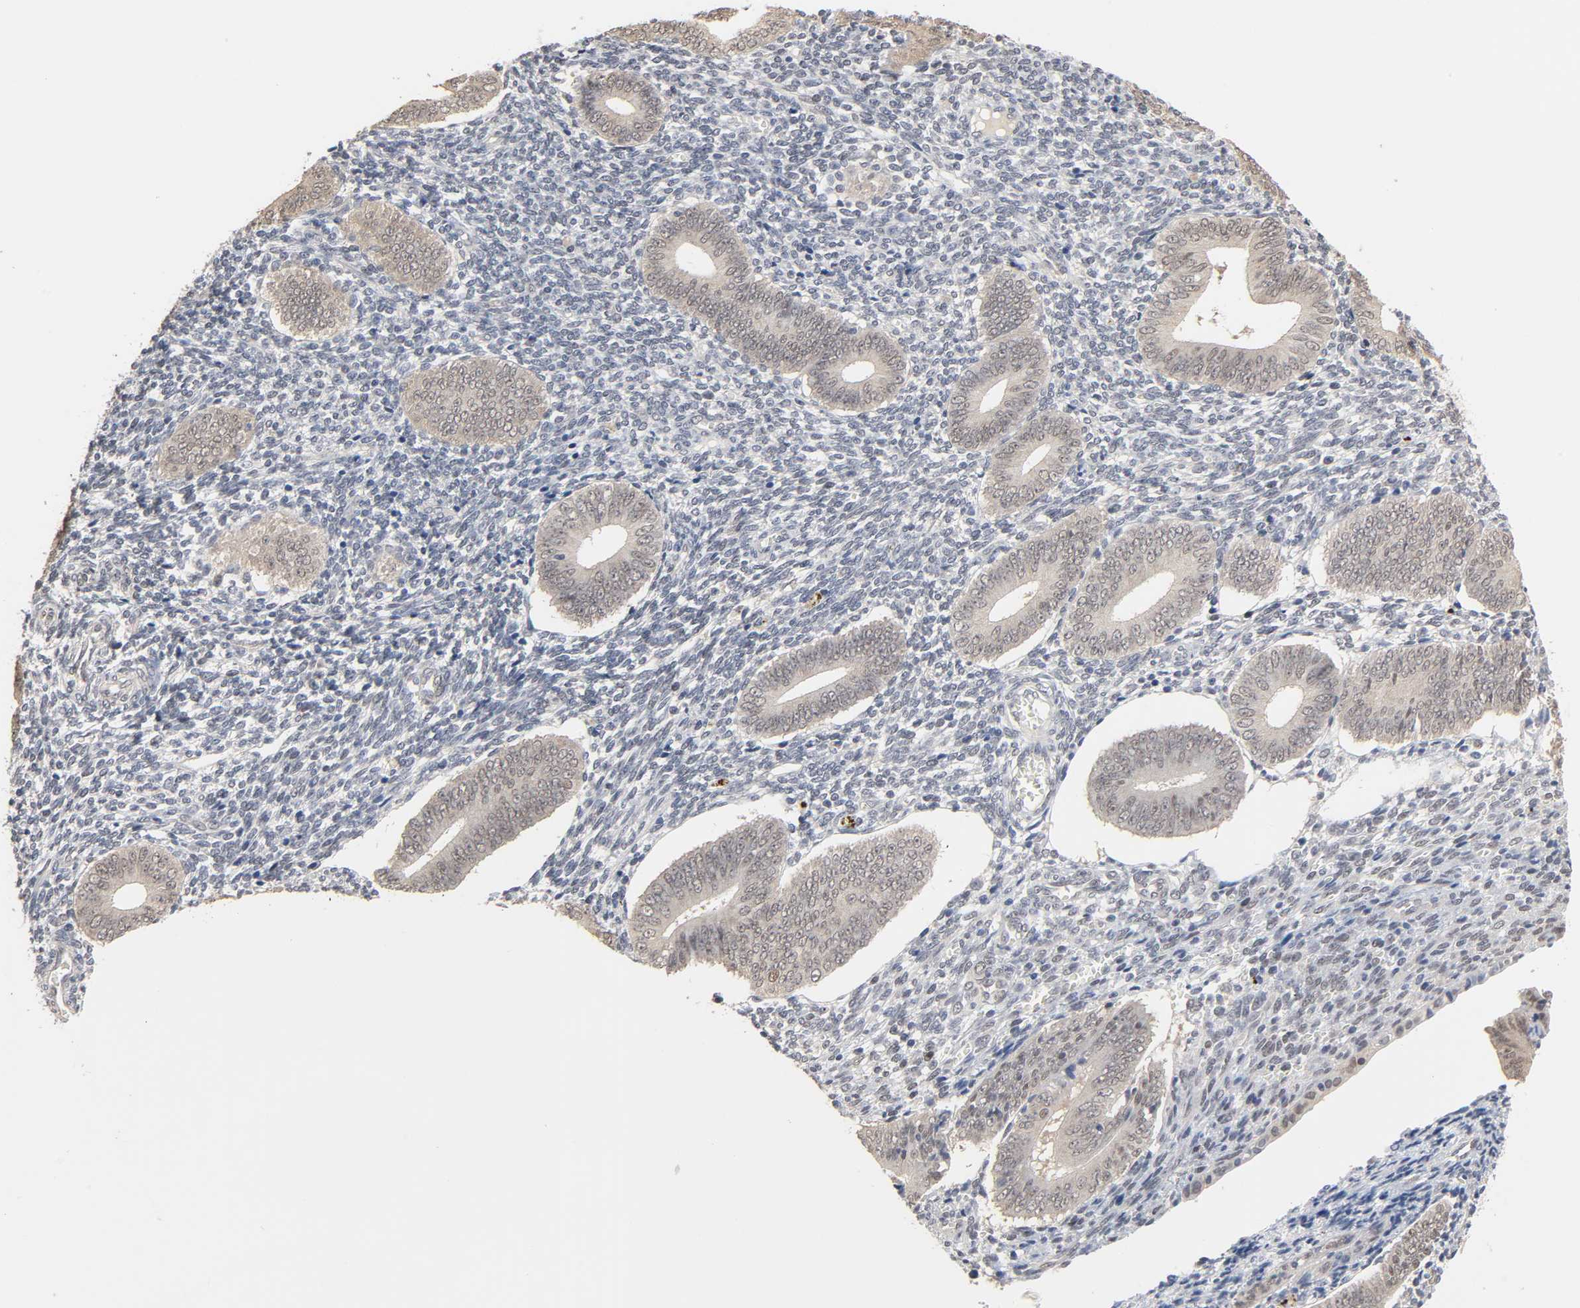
{"staining": {"intensity": "weak", "quantity": "25%-75%", "location": "nuclear"}, "tissue": "endometrium", "cell_type": "Cells in endometrial stroma", "image_type": "normal", "snomed": [{"axis": "morphology", "description": "Normal tissue, NOS"}, {"axis": "topography", "description": "Uterus"}, {"axis": "topography", "description": "Endometrium"}], "caption": "The image exhibits immunohistochemical staining of benign endometrium. There is weak nuclear staining is identified in approximately 25%-75% of cells in endometrial stroma.", "gene": "HTR1E", "patient": {"sex": "female", "age": 33}}